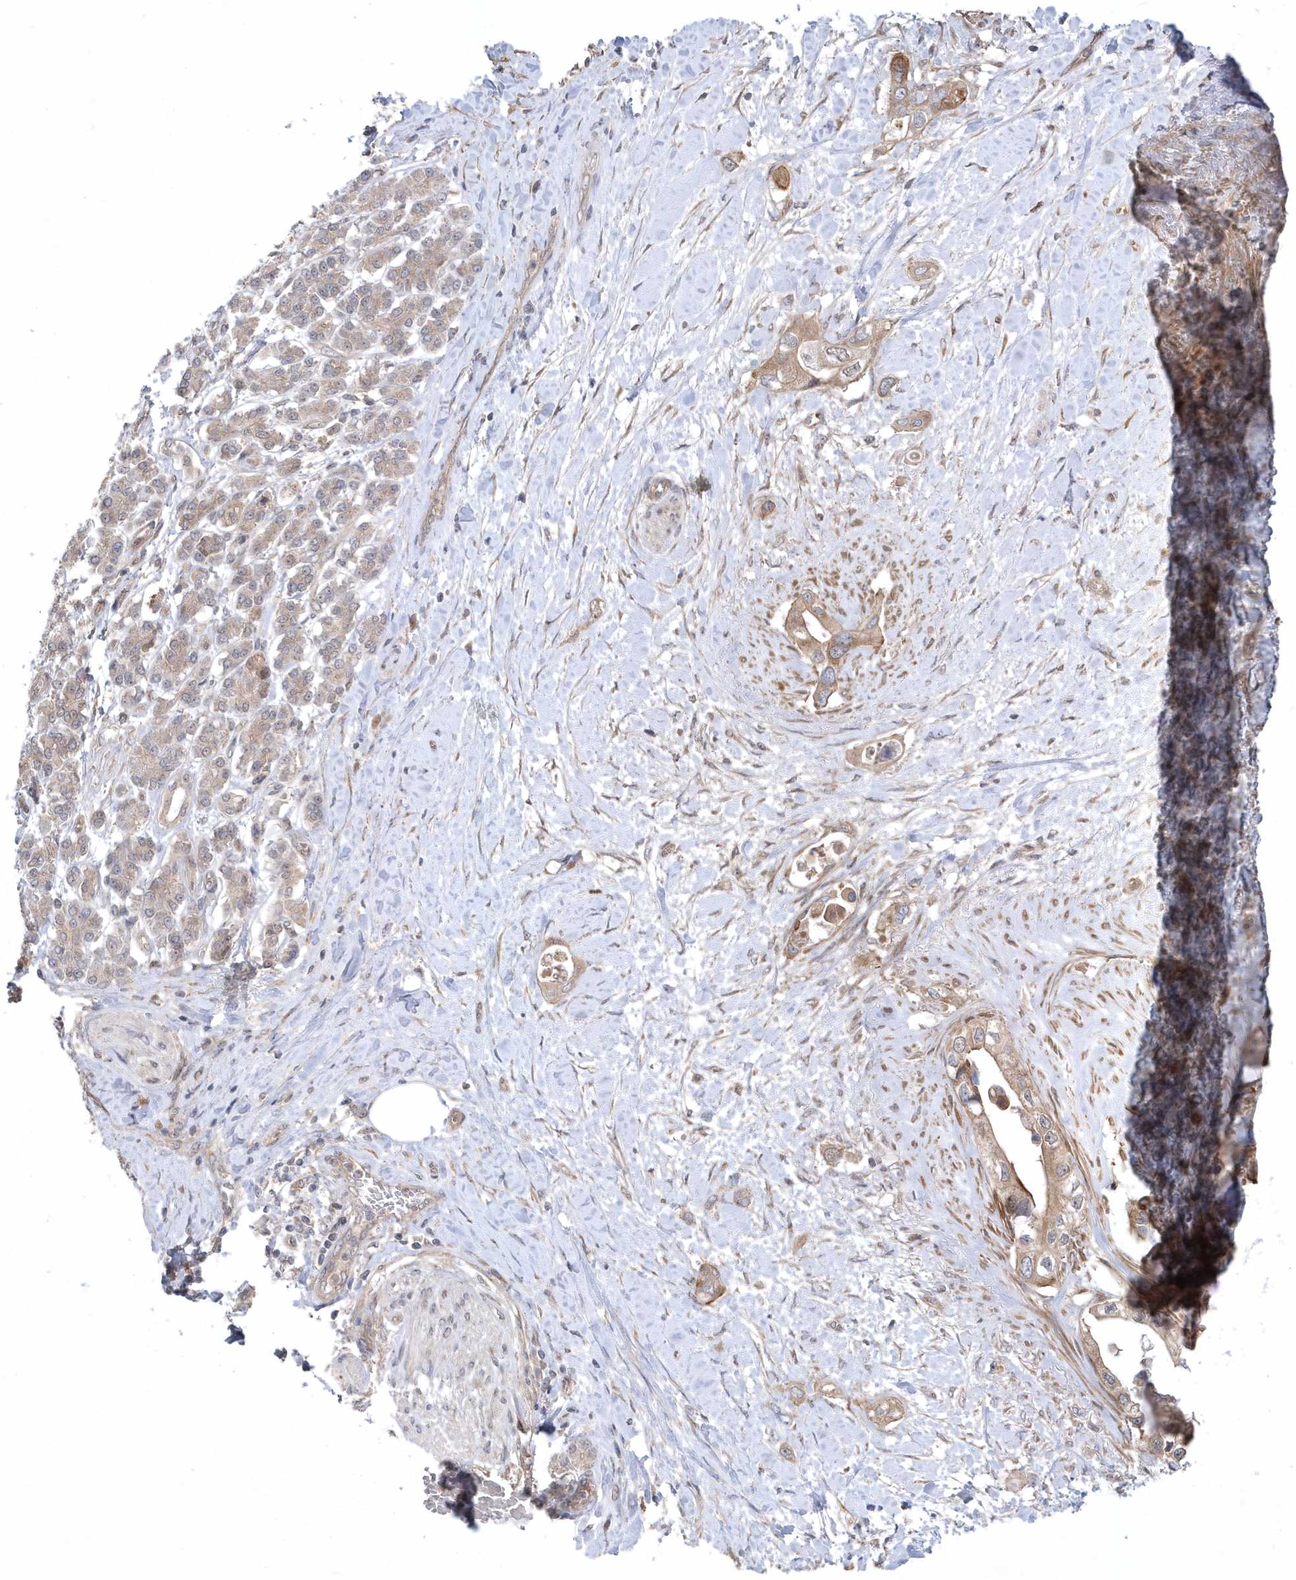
{"staining": {"intensity": "moderate", "quantity": ">75%", "location": "cytoplasmic/membranous"}, "tissue": "pancreatic cancer", "cell_type": "Tumor cells", "image_type": "cancer", "snomed": [{"axis": "morphology", "description": "Inflammation, NOS"}, {"axis": "morphology", "description": "Adenocarcinoma, NOS"}, {"axis": "topography", "description": "Pancreas"}], "caption": "There is medium levels of moderate cytoplasmic/membranous staining in tumor cells of adenocarcinoma (pancreatic), as demonstrated by immunohistochemical staining (brown color).", "gene": "MXI1", "patient": {"sex": "female", "age": 56}}